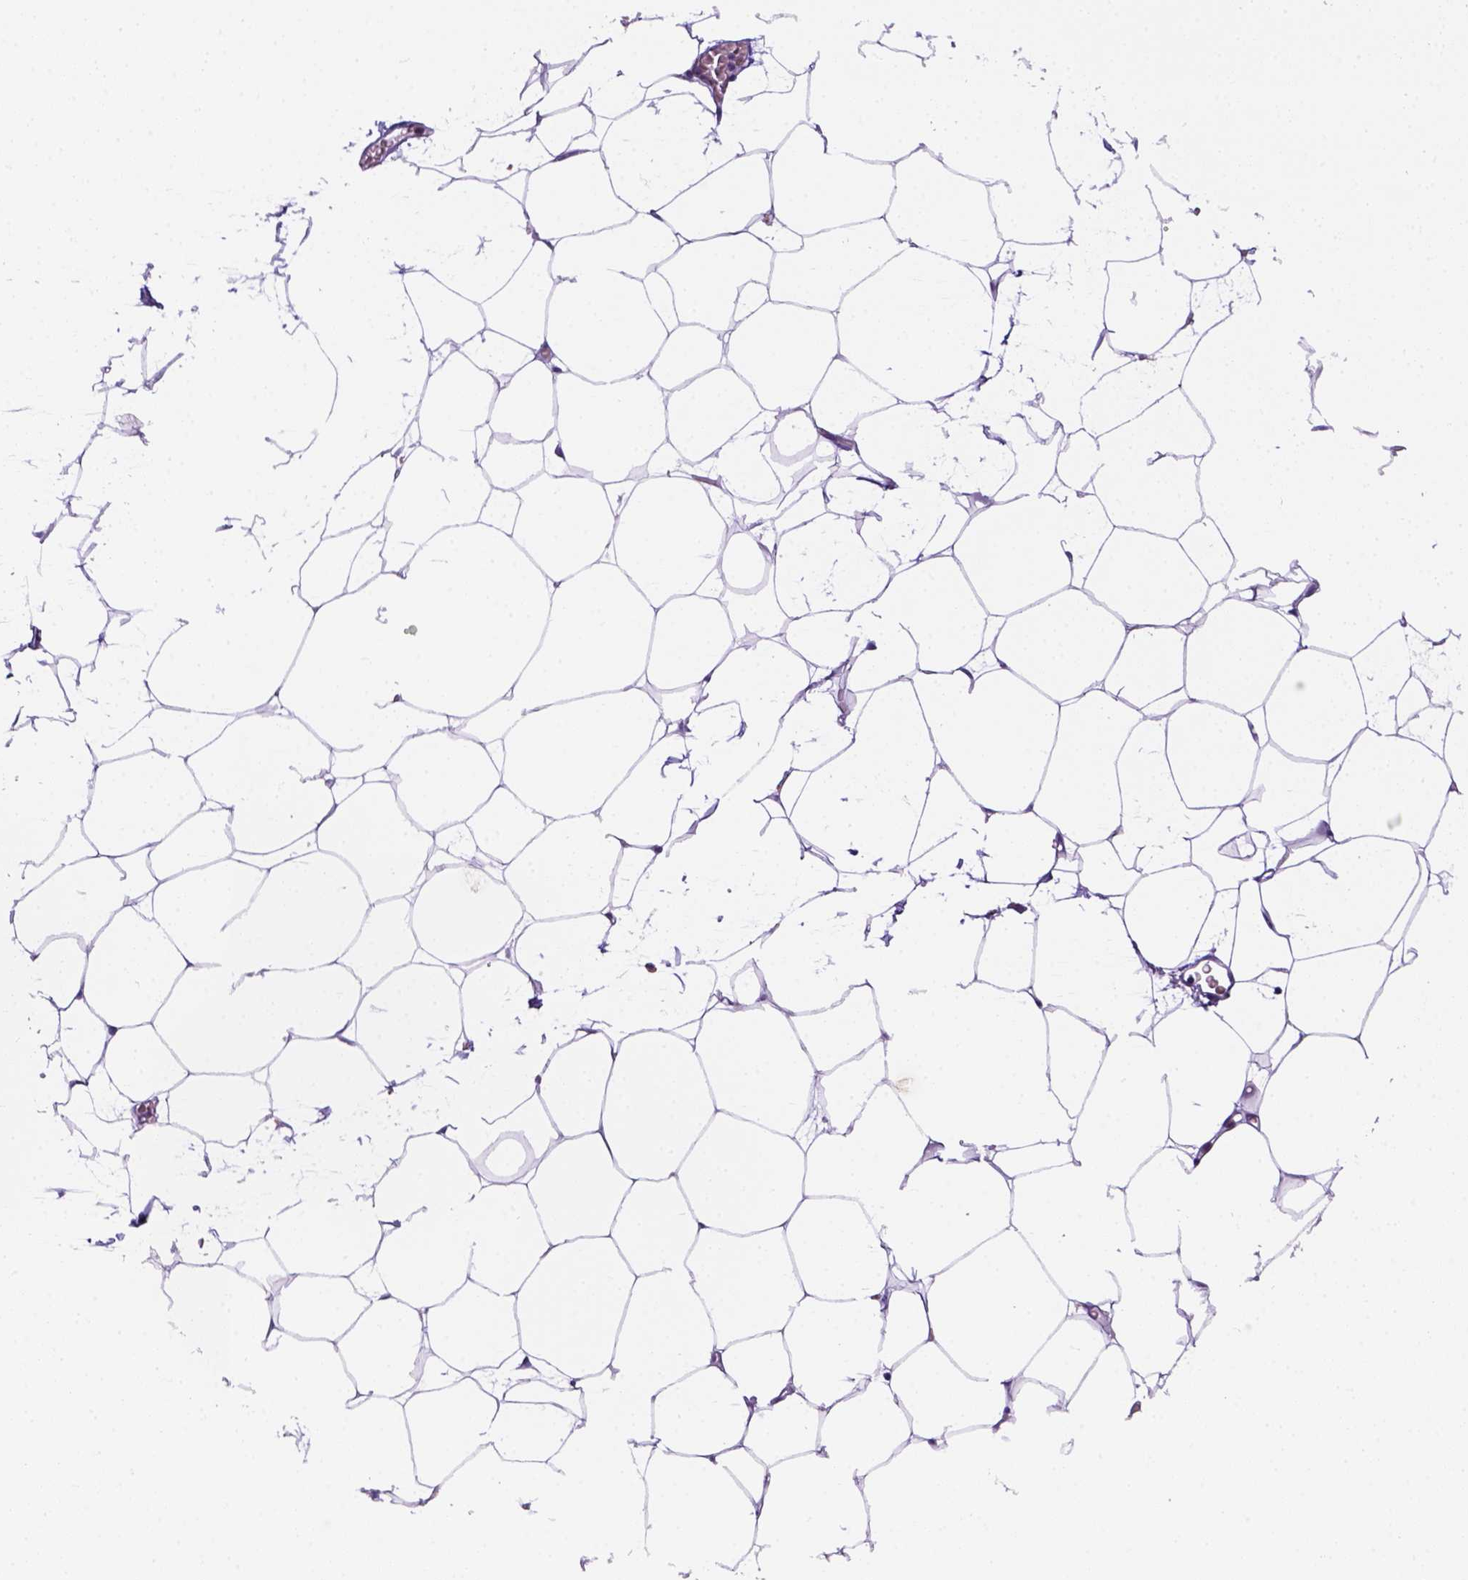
{"staining": {"intensity": "negative", "quantity": "none", "location": "none"}, "tissue": "adipose tissue", "cell_type": "Adipocytes", "image_type": "normal", "snomed": [{"axis": "morphology", "description": "Normal tissue, NOS"}, {"axis": "topography", "description": "Adipose tissue"}], "caption": "This is an IHC photomicrograph of unremarkable adipose tissue. There is no staining in adipocytes.", "gene": "CD68", "patient": {"sex": "male", "age": 57}}